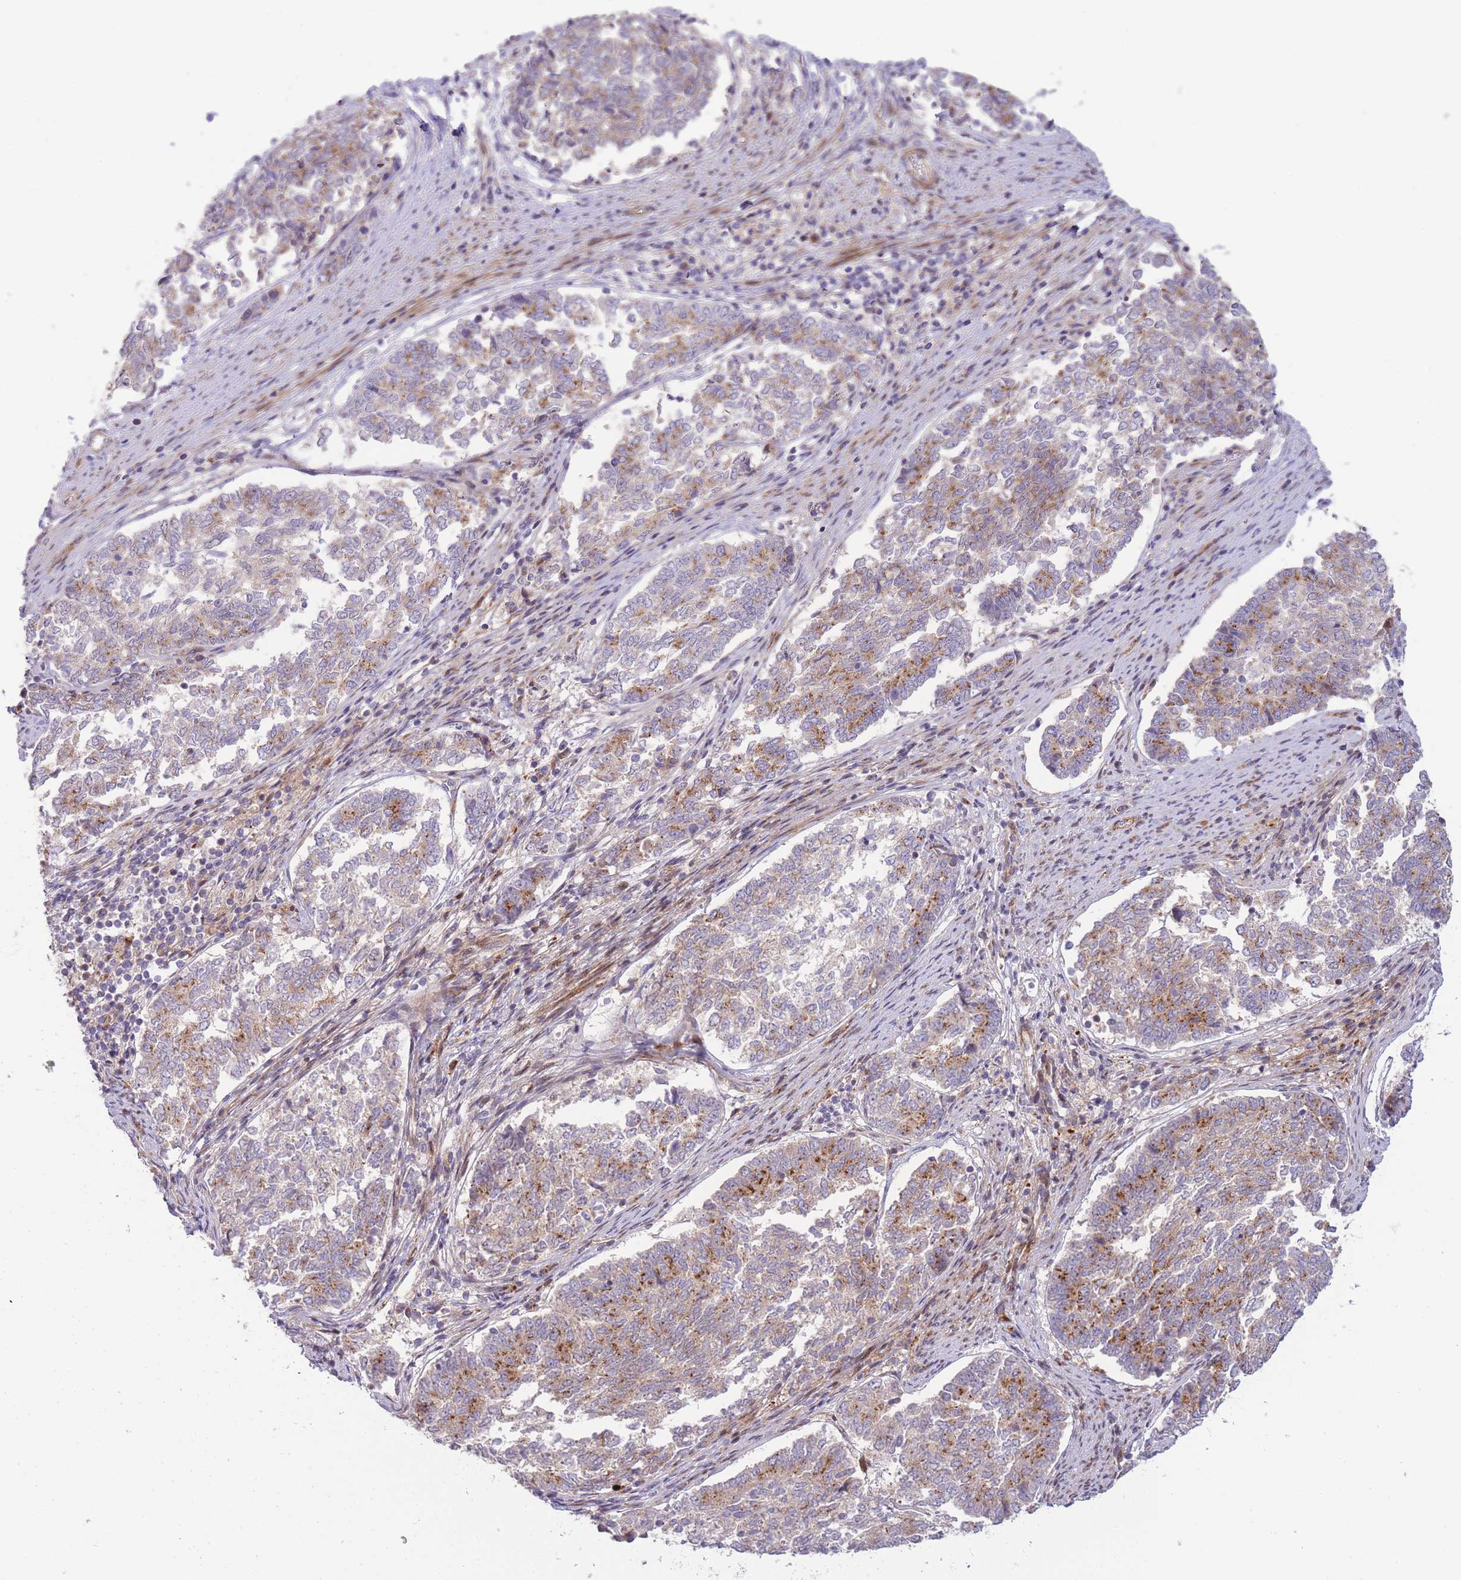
{"staining": {"intensity": "moderate", "quantity": "25%-75%", "location": "cytoplasmic/membranous"}, "tissue": "endometrial cancer", "cell_type": "Tumor cells", "image_type": "cancer", "snomed": [{"axis": "morphology", "description": "Adenocarcinoma, NOS"}, {"axis": "topography", "description": "Endometrium"}], "caption": "Protein expression analysis of endometrial cancer (adenocarcinoma) shows moderate cytoplasmic/membranous positivity in approximately 25%-75% of tumor cells.", "gene": "ATP5MC2", "patient": {"sex": "female", "age": 80}}